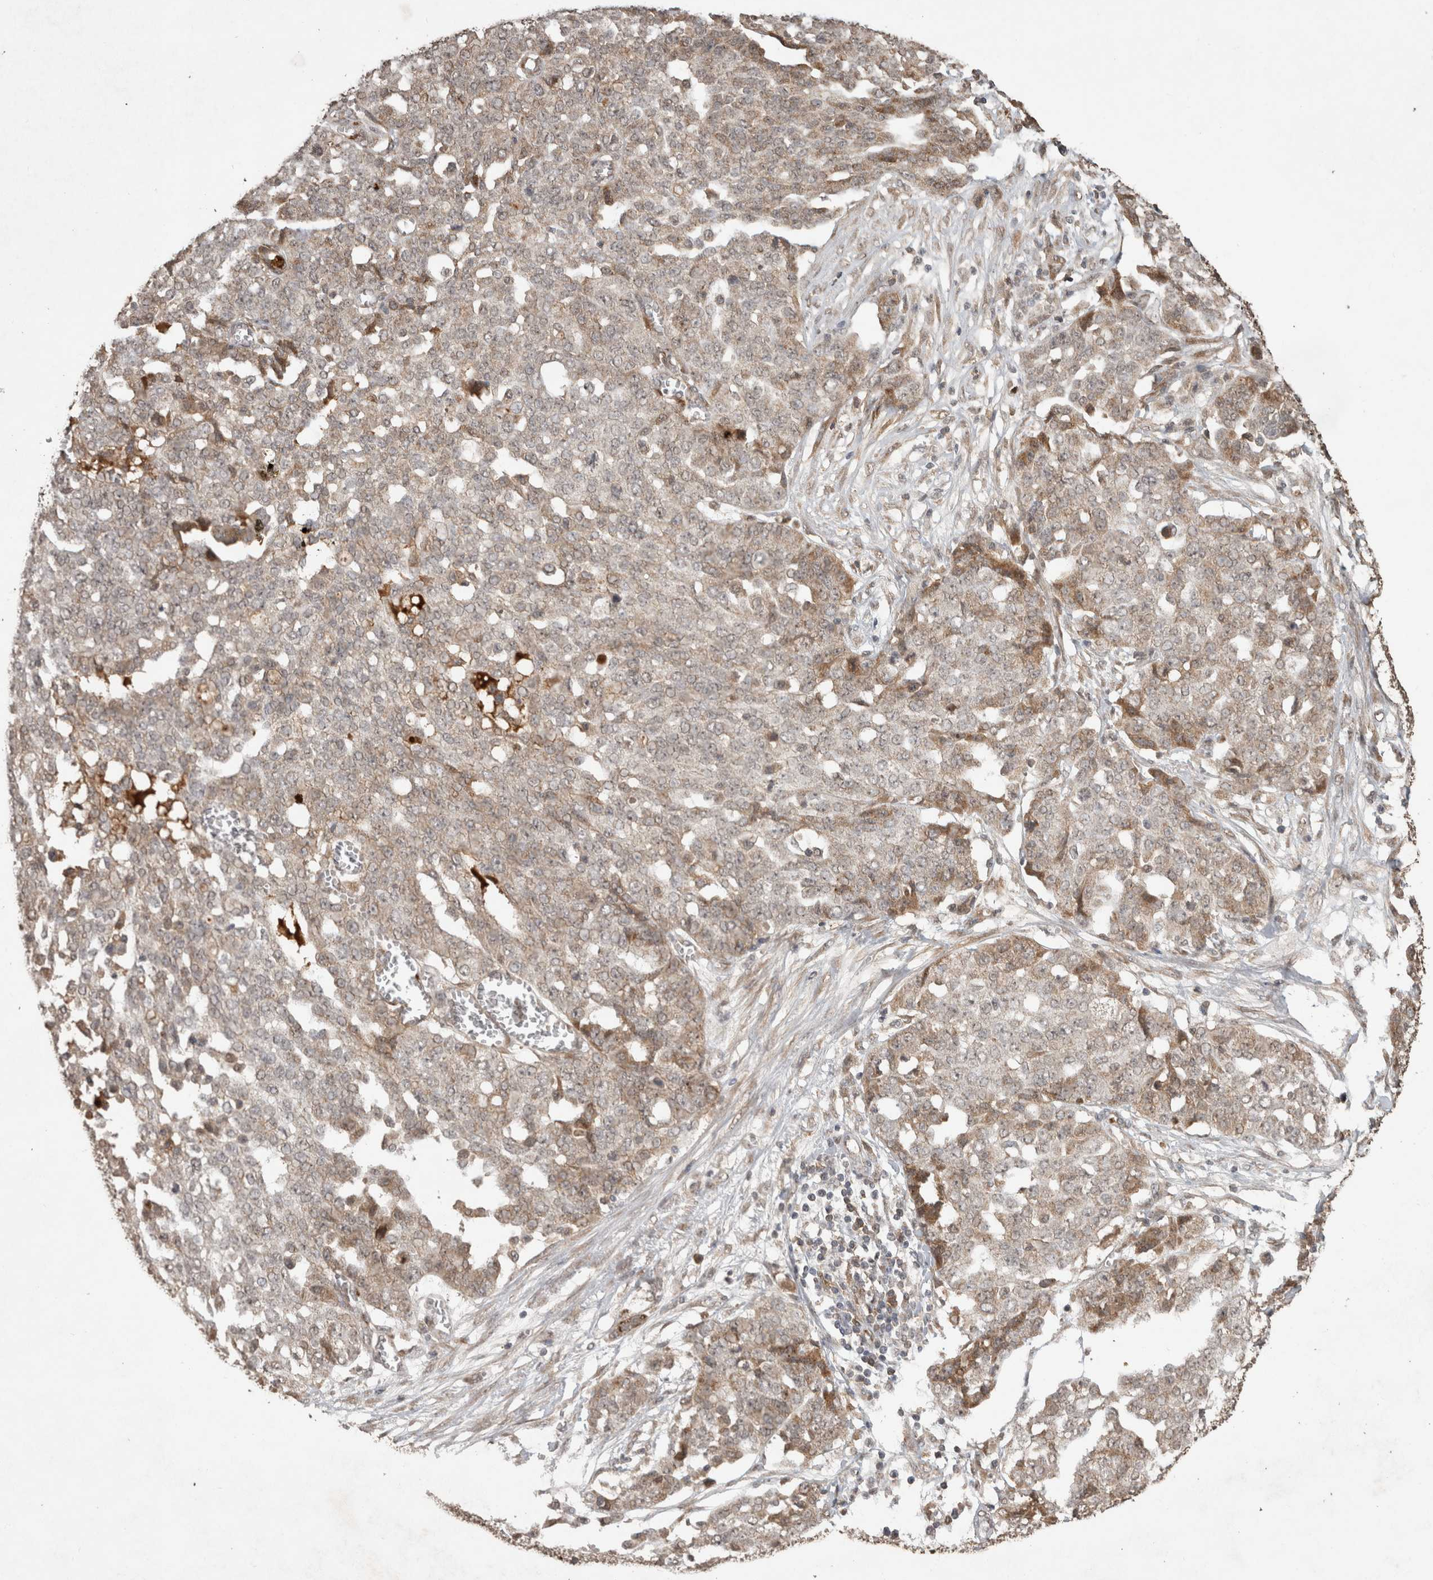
{"staining": {"intensity": "weak", "quantity": "25%-75%", "location": "cytoplasmic/membranous"}, "tissue": "ovarian cancer", "cell_type": "Tumor cells", "image_type": "cancer", "snomed": [{"axis": "morphology", "description": "Cystadenocarcinoma, serous, NOS"}, {"axis": "topography", "description": "Soft tissue"}, {"axis": "topography", "description": "Ovary"}], "caption": "This histopathology image reveals ovarian serous cystadenocarcinoma stained with immunohistochemistry (IHC) to label a protein in brown. The cytoplasmic/membranous of tumor cells show weak positivity for the protein. Nuclei are counter-stained blue.", "gene": "FAM3A", "patient": {"sex": "female", "age": 57}}